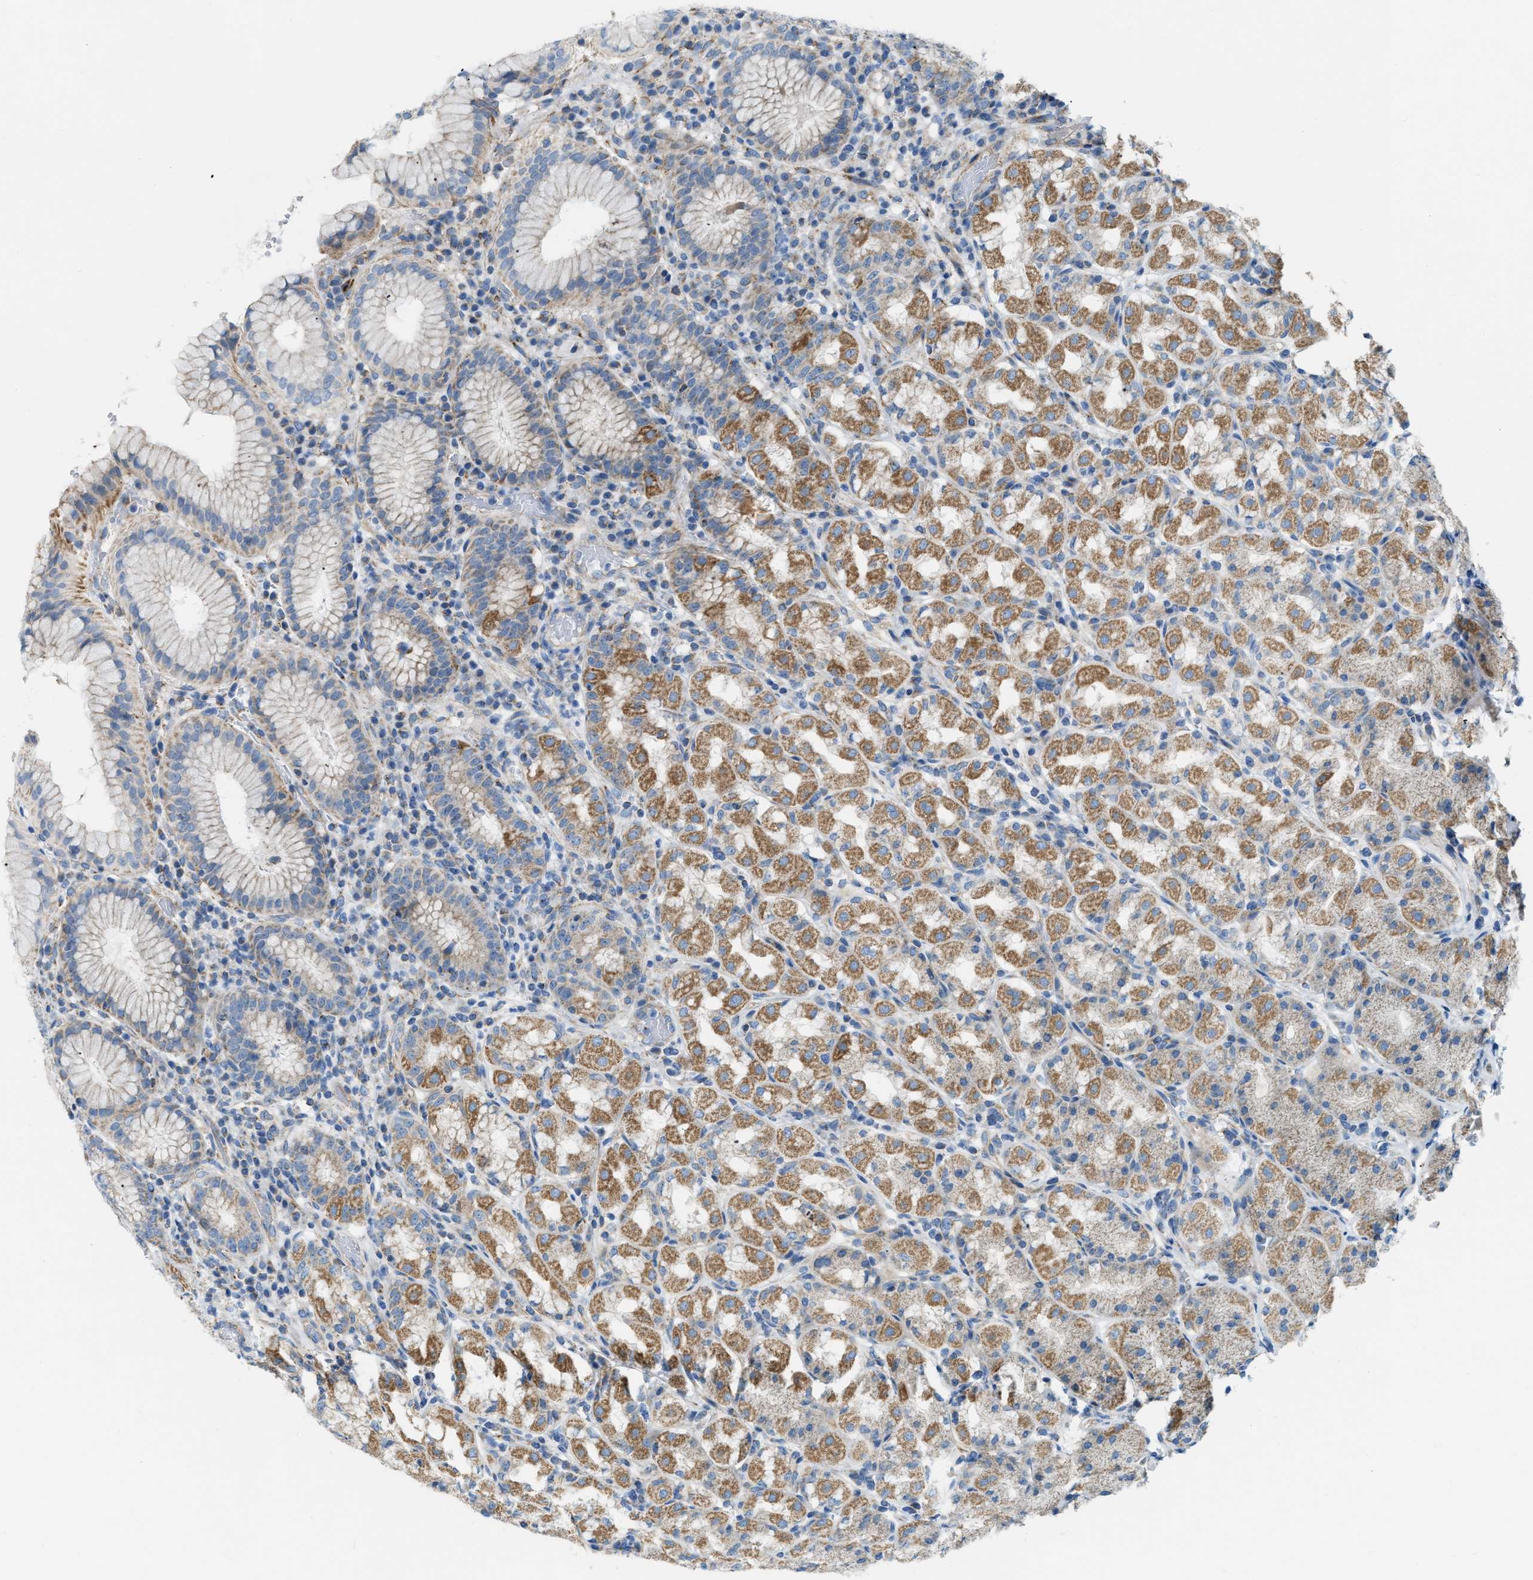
{"staining": {"intensity": "moderate", "quantity": "25%-75%", "location": "cytoplasmic/membranous"}, "tissue": "stomach", "cell_type": "Glandular cells", "image_type": "normal", "snomed": [{"axis": "morphology", "description": "Normal tissue, NOS"}, {"axis": "topography", "description": "Stomach"}, {"axis": "topography", "description": "Stomach, lower"}], "caption": "Human stomach stained for a protein (brown) displays moderate cytoplasmic/membranous positive expression in about 25%-75% of glandular cells.", "gene": "JADE1", "patient": {"sex": "female", "age": 56}}